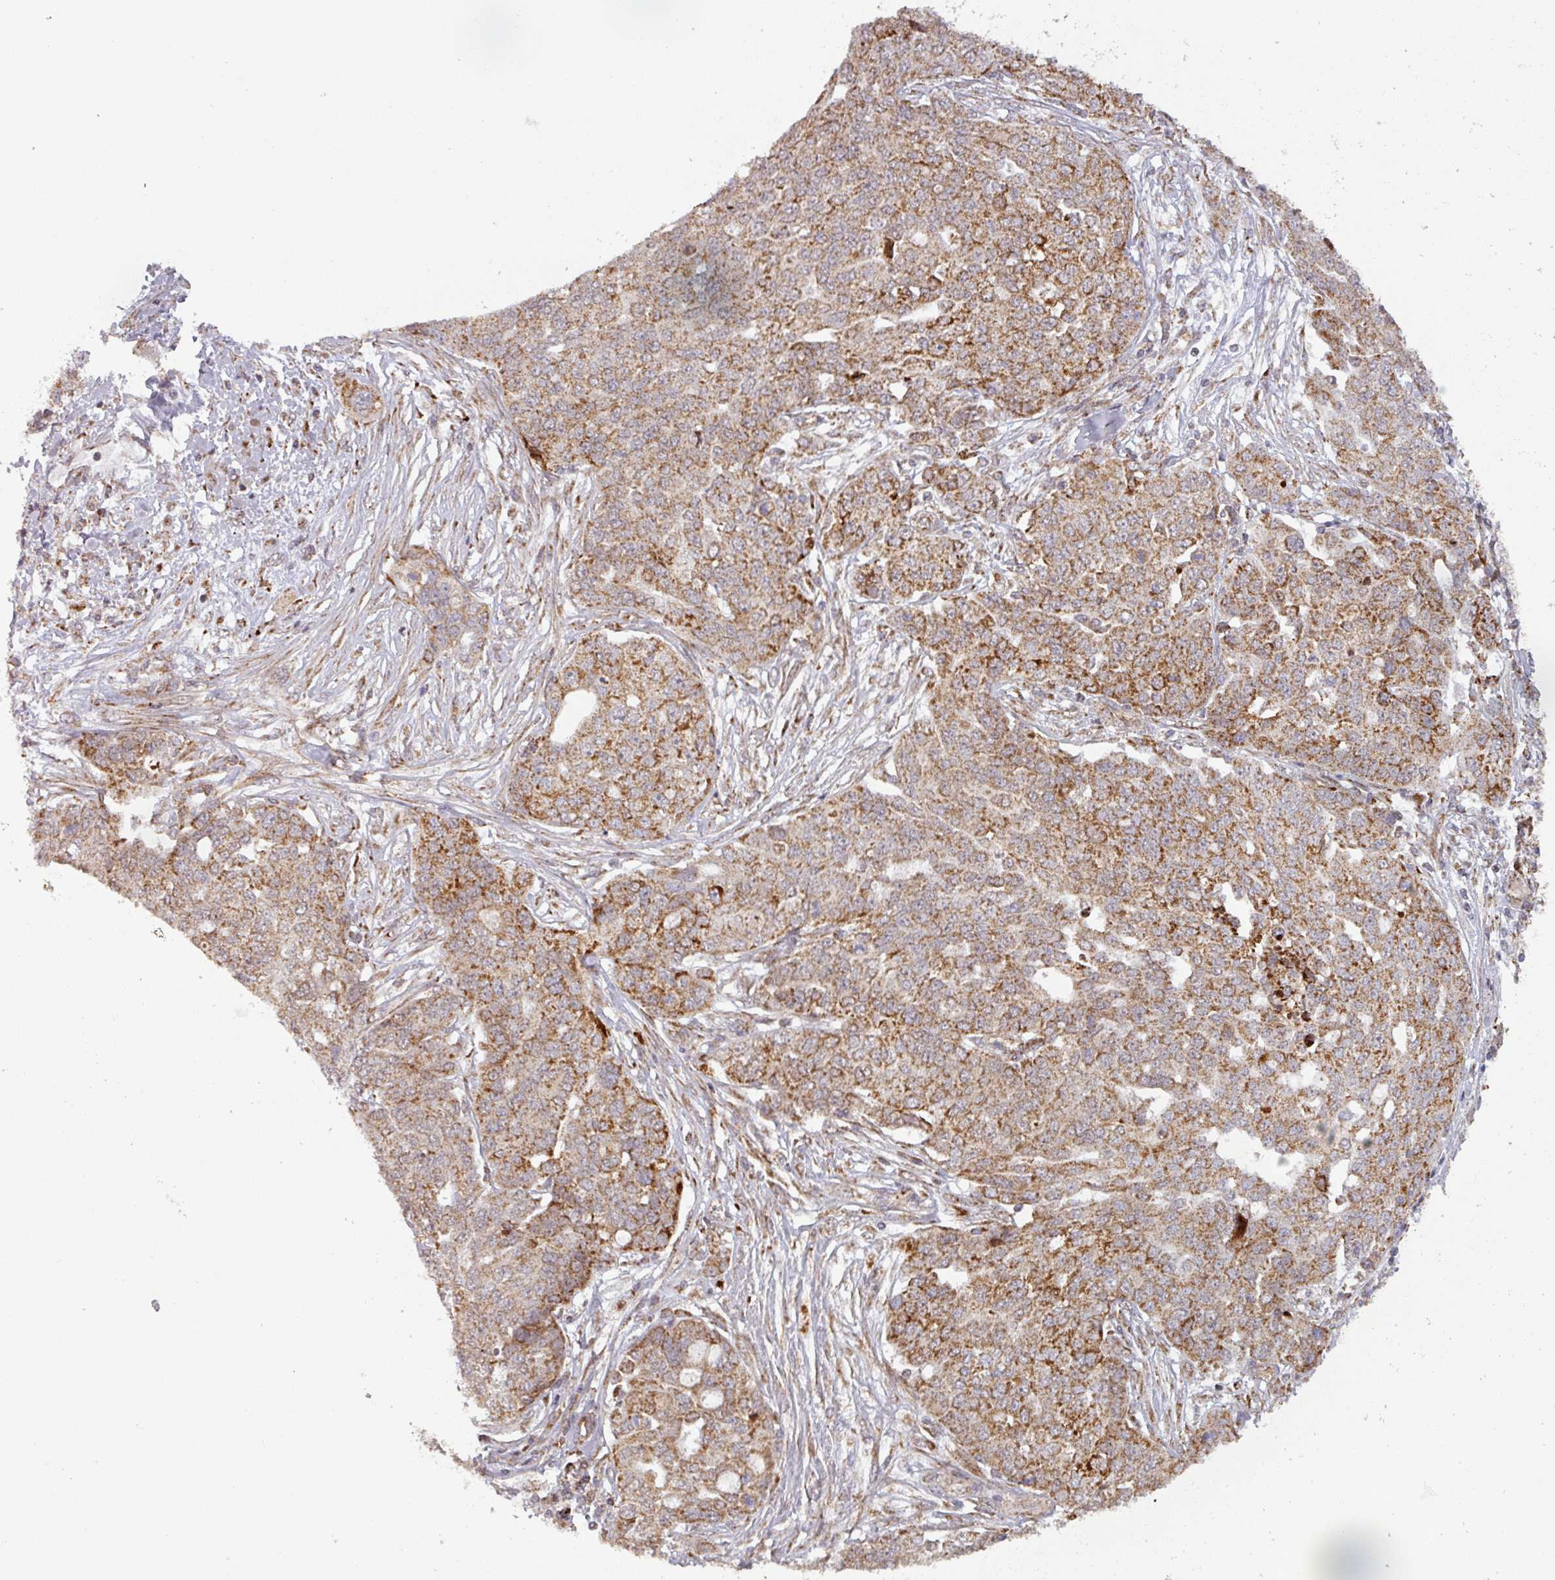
{"staining": {"intensity": "moderate", "quantity": ">75%", "location": "cytoplasmic/membranous"}, "tissue": "ovarian cancer", "cell_type": "Tumor cells", "image_type": "cancer", "snomed": [{"axis": "morphology", "description": "Cystadenocarcinoma, serous, NOS"}, {"axis": "topography", "description": "Soft tissue"}, {"axis": "topography", "description": "Ovary"}], "caption": "The immunohistochemical stain labels moderate cytoplasmic/membranous staining in tumor cells of serous cystadenocarcinoma (ovarian) tissue. The staining is performed using DAB (3,3'-diaminobenzidine) brown chromogen to label protein expression. The nuclei are counter-stained blue using hematoxylin.", "gene": "GPD2", "patient": {"sex": "female", "age": 57}}